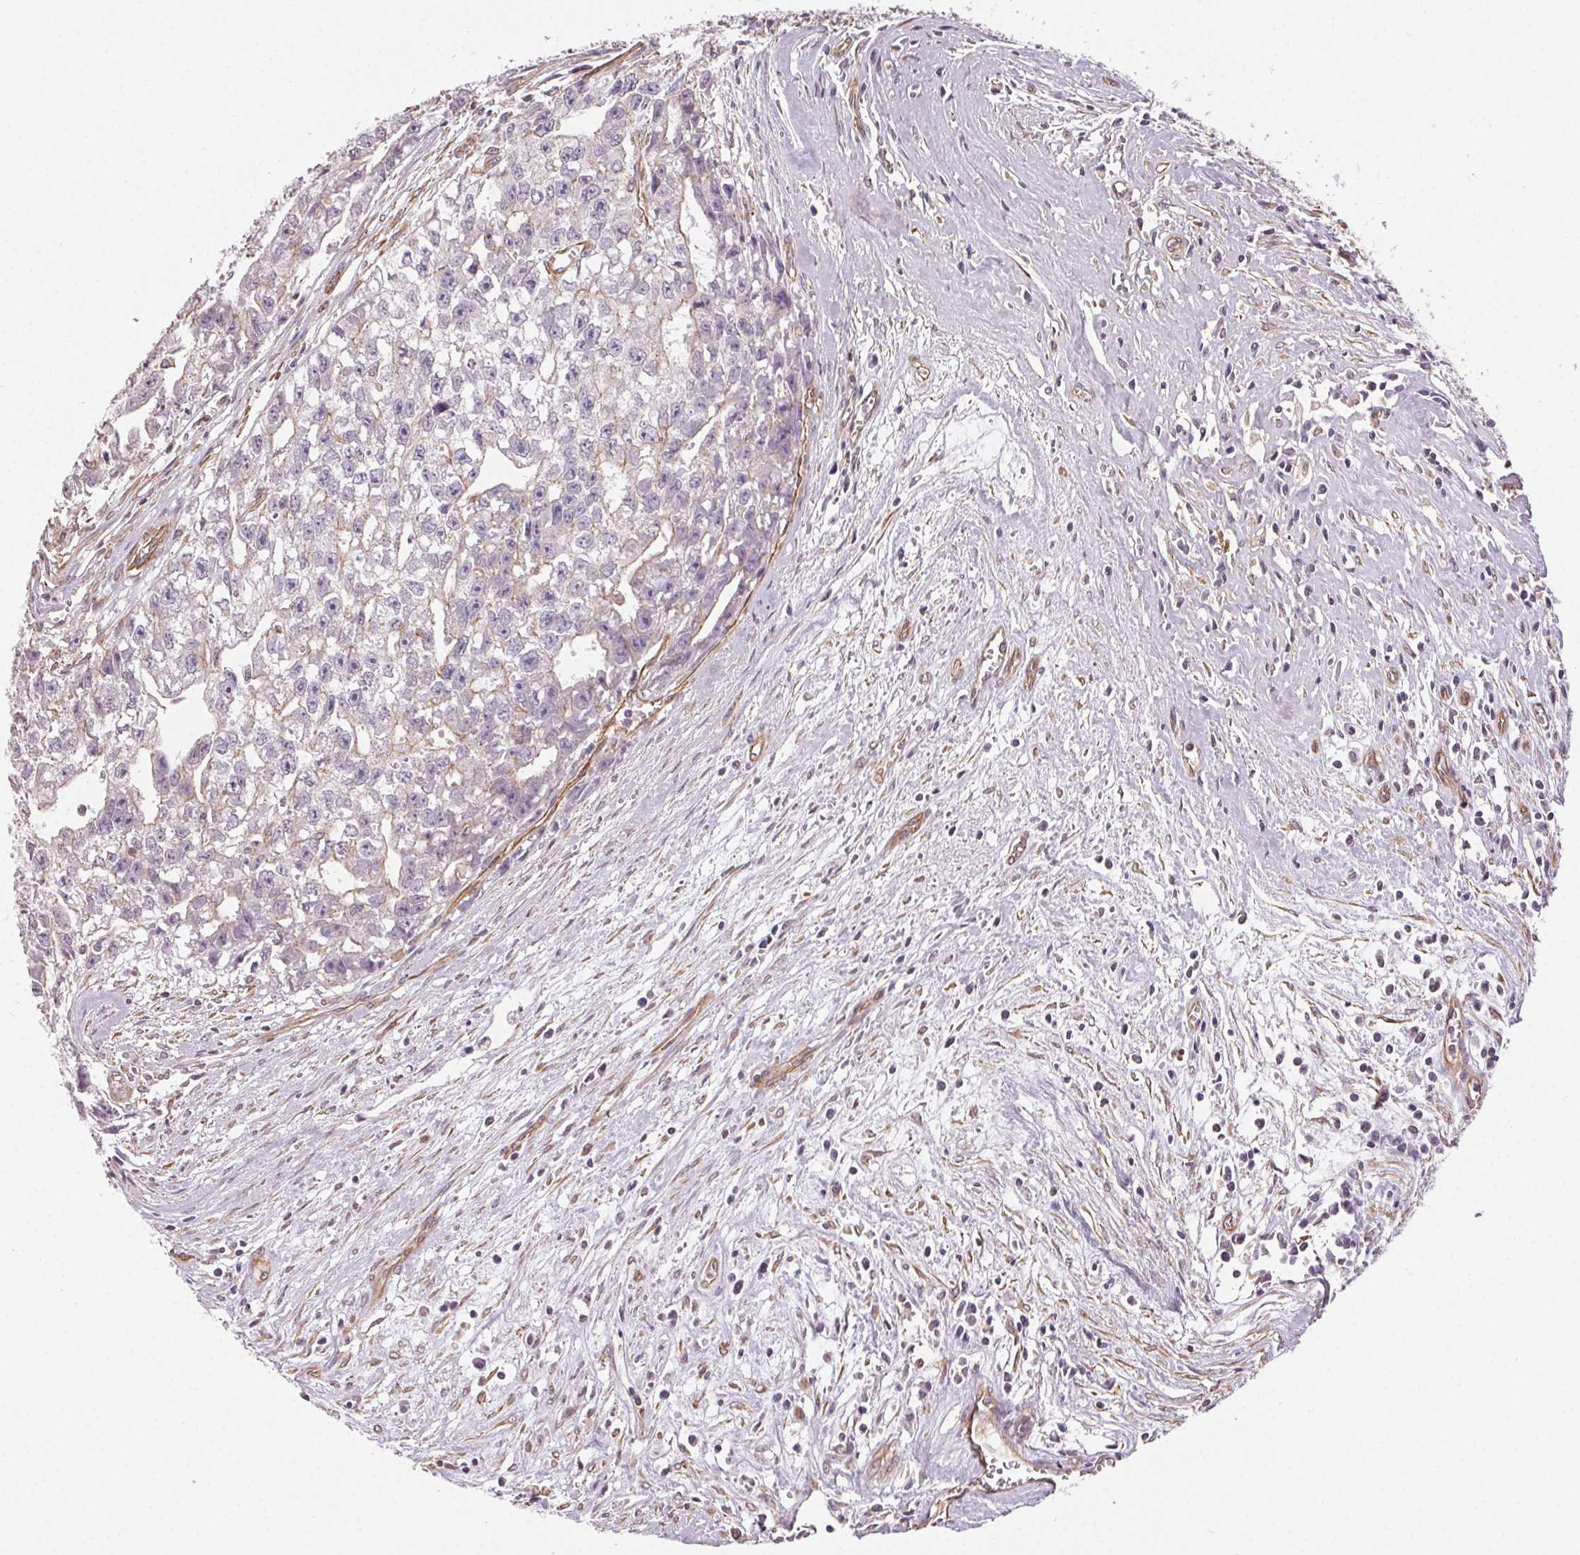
{"staining": {"intensity": "negative", "quantity": "none", "location": "none"}, "tissue": "testis cancer", "cell_type": "Tumor cells", "image_type": "cancer", "snomed": [{"axis": "morphology", "description": "Carcinoma, Embryonal, NOS"}, {"axis": "morphology", "description": "Teratoma, malignant, NOS"}, {"axis": "topography", "description": "Testis"}], "caption": "There is no significant expression in tumor cells of testis cancer.", "gene": "PLA2G4F", "patient": {"sex": "male", "age": 24}}